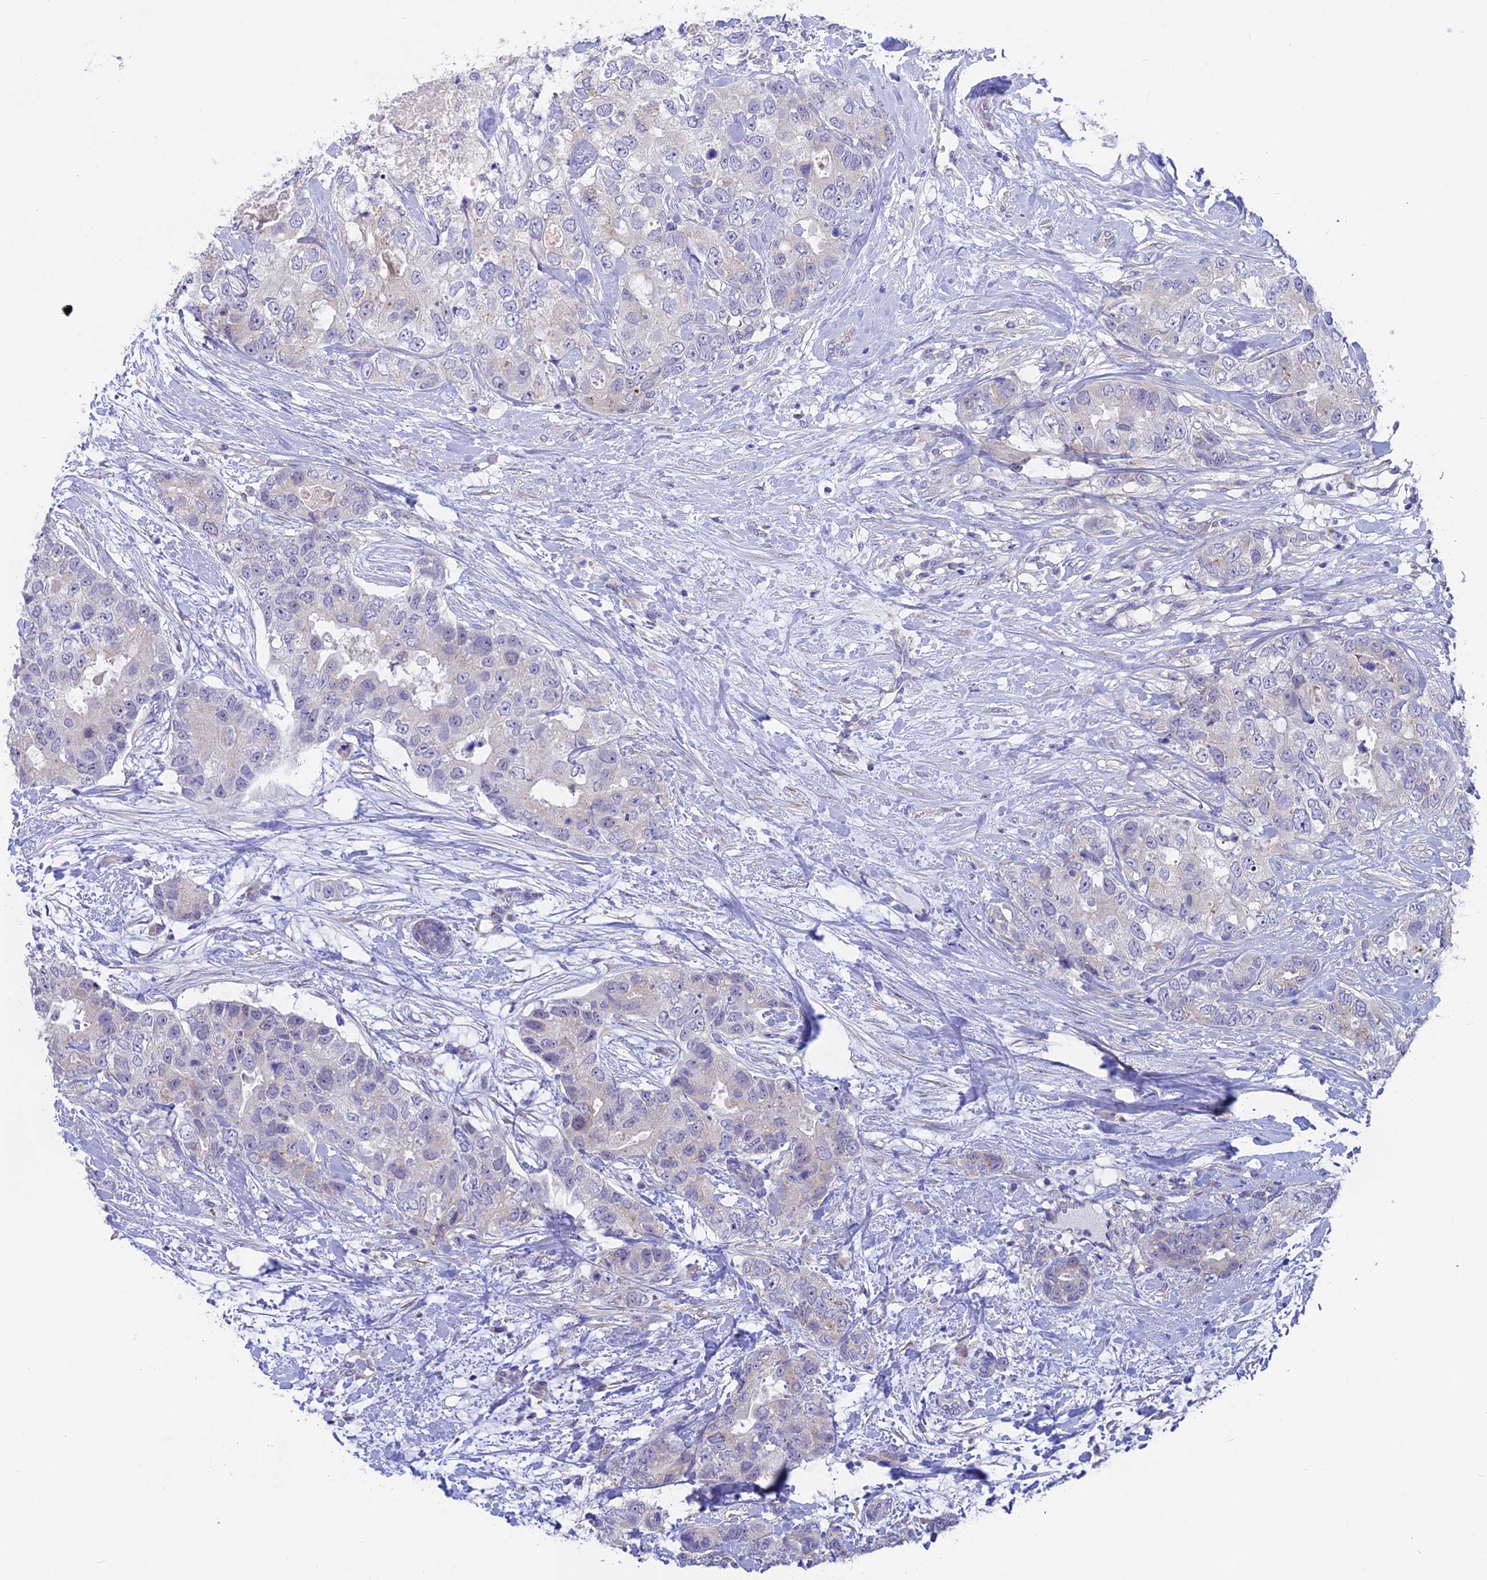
{"staining": {"intensity": "negative", "quantity": "none", "location": "none"}, "tissue": "breast cancer", "cell_type": "Tumor cells", "image_type": "cancer", "snomed": [{"axis": "morphology", "description": "Duct carcinoma"}, {"axis": "topography", "description": "Breast"}], "caption": "High power microscopy micrograph of an IHC image of breast cancer (invasive ductal carcinoma), revealing no significant positivity in tumor cells.", "gene": "GLB1L", "patient": {"sex": "female", "age": 62}}